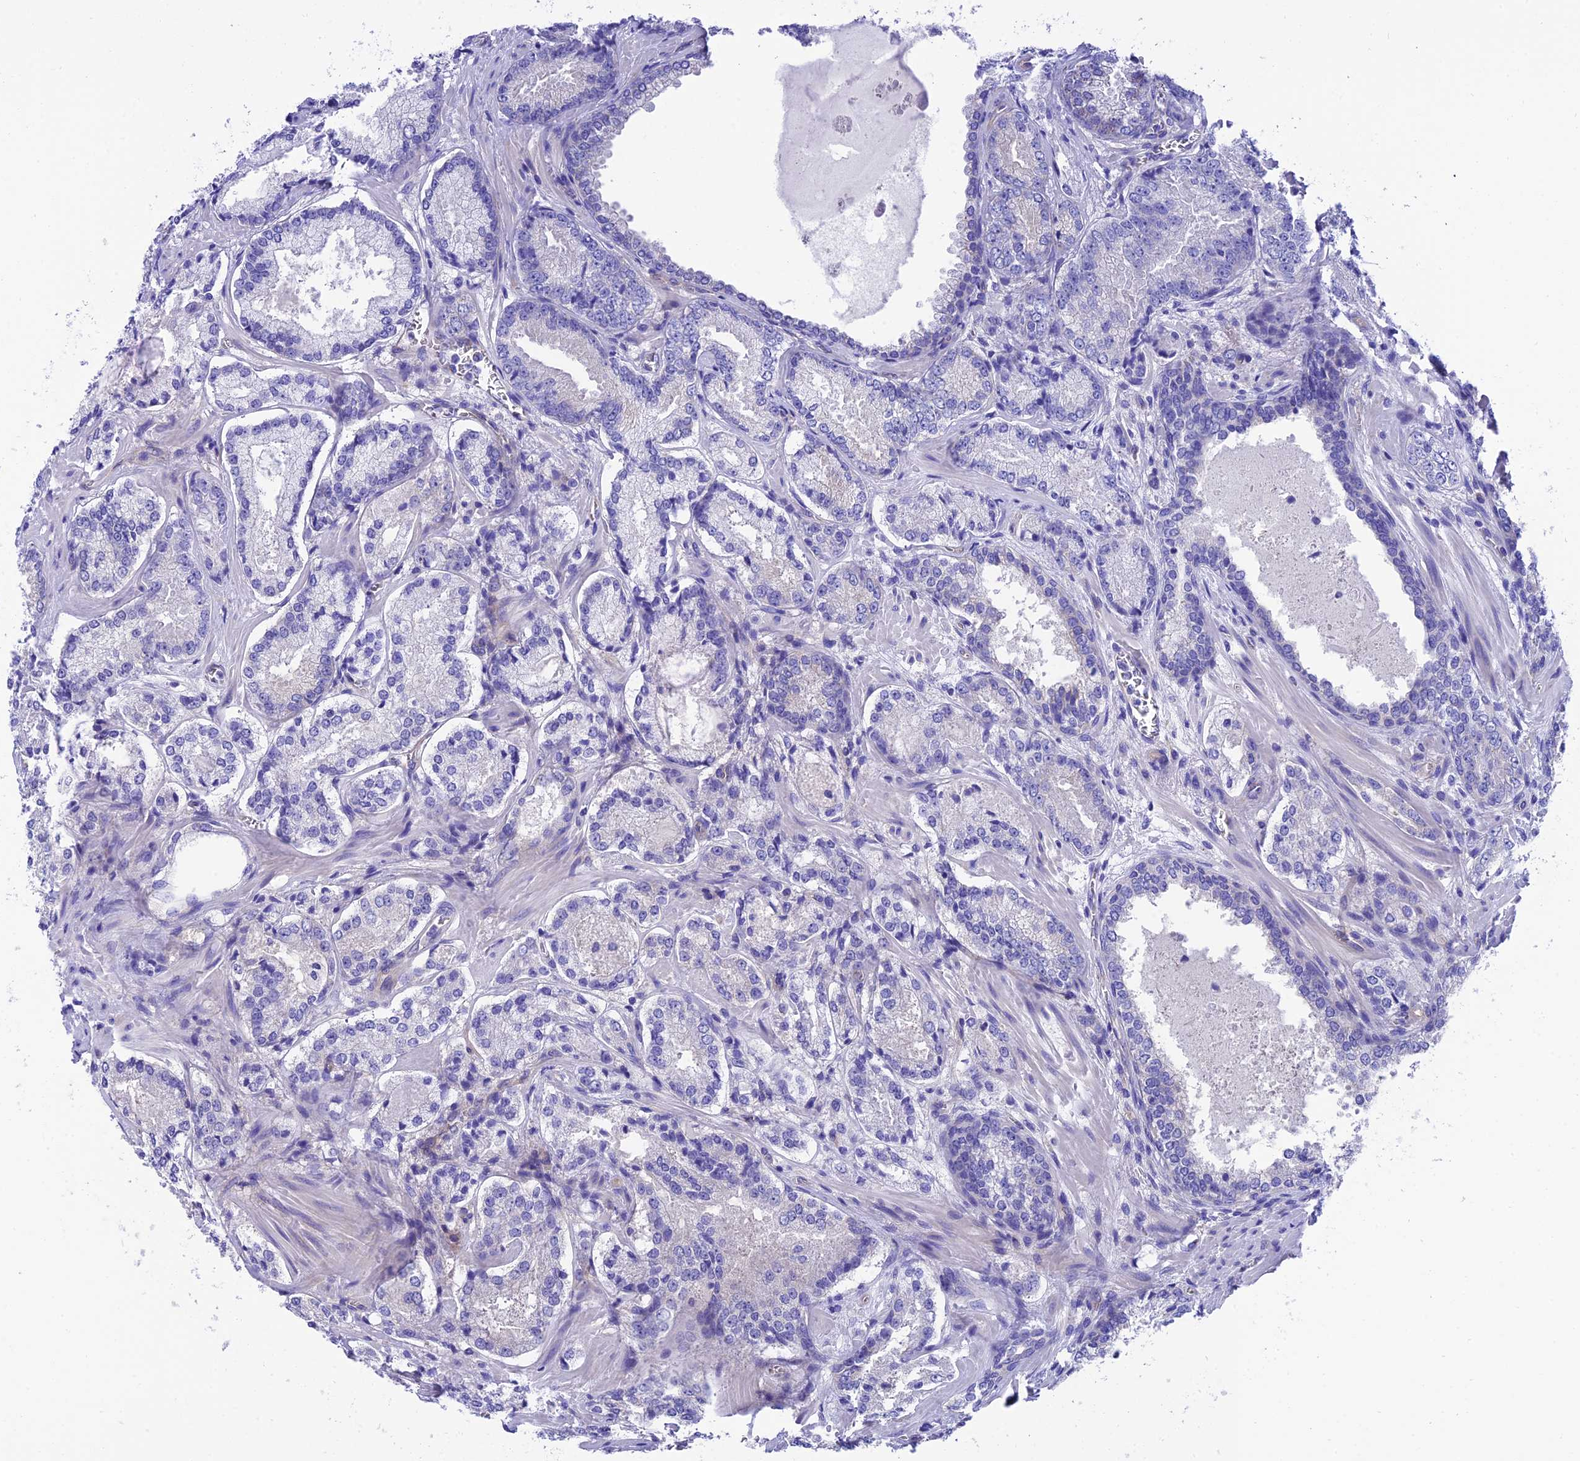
{"staining": {"intensity": "negative", "quantity": "none", "location": "none"}, "tissue": "prostate cancer", "cell_type": "Tumor cells", "image_type": "cancer", "snomed": [{"axis": "morphology", "description": "Adenocarcinoma, Low grade"}, {"axis": "topography", "description": "Prostate"}], "caption": "This micrograph is of prostate cancer (adenocarcinoma (low-grade)) stained with IHC to label a protein in brown with the nuclei are counter-stained blue. There is no positivity in tumor cells. (DAB immunohistochemistry (IHC) visualized using brightfield microscopy, high magnification).", "gene": "PPFIA3", "patient": {"sex": "male", "age": 74}}